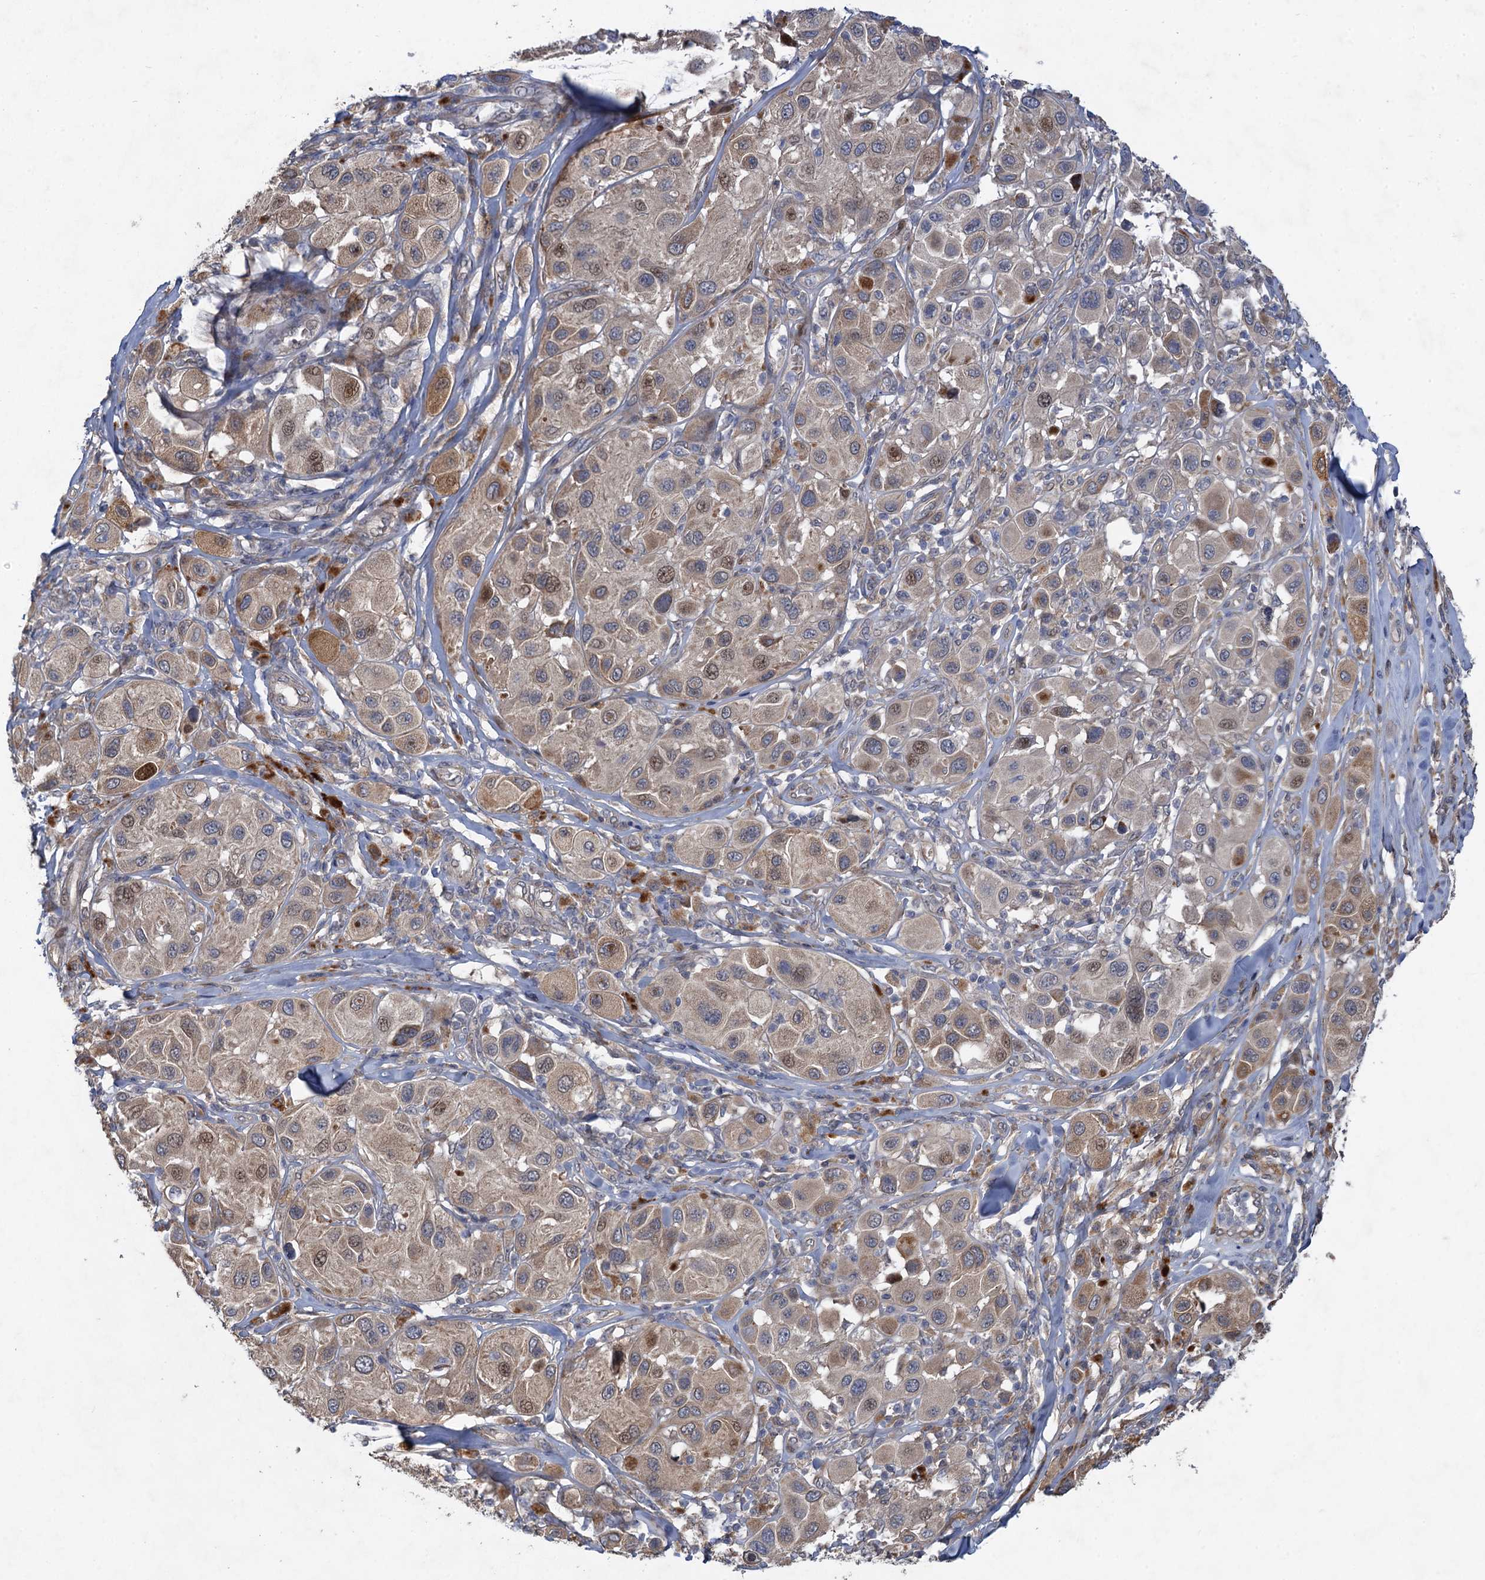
{"staining": {"intensity": "moderate", "quantity": "<25%", "location": "cytoplasmic/membranous,nuclear"}, "tissue": "melanoma", "cell_type": "Tumor cells", "image_type": "cancer", "snomed": [{"axis": "morphology", "description": "Malignant melanoma, Metastatic site"}, {"axis": "topography", "description": "Skin"}], "caption": "High-magnification brightfield microscopy of melanoma stained with DAB (brown) and counterstained with hematoxylin (blue). tumor cells exhibit moderate cytoplasmic/membranous and nuclear staining is seen in about<25% of cells. Using DAB (3,3'-diaminobenzidine) (brown) and hematoxylin (blue) stains, captured at high magnification using brightfield microscopy.", "gene": "NUDT22", "patient": {"sex": "male", "age": 41}}